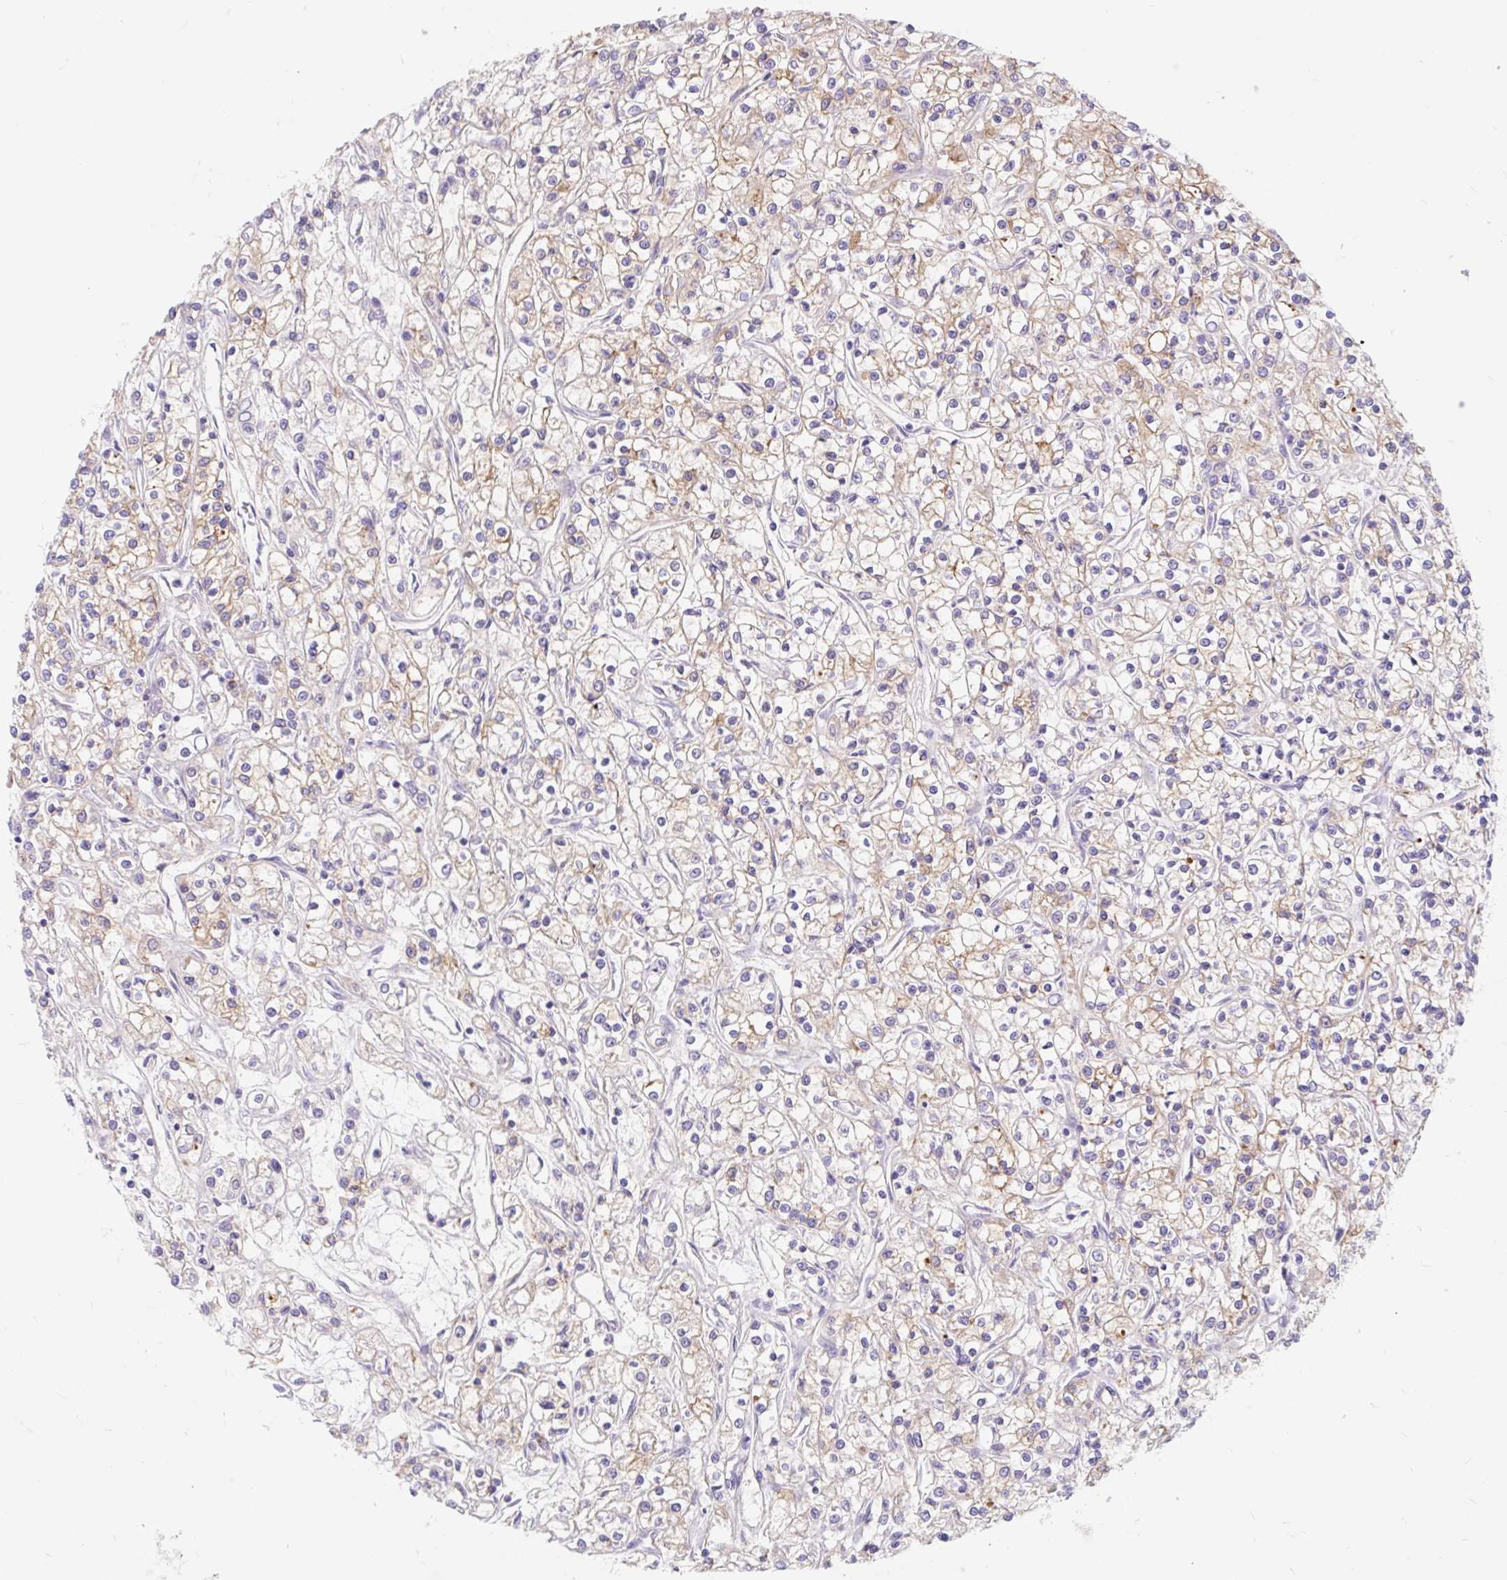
{"staining": {"intensity": "negative", "quantity": "none", "location": "none"}, "tissue": "renal cancer", "cell_type": "Tumor cells", "image_type": "cancer", "snomed": [{"axis": "morphology", "description": "Adenocarcinoma, NOS"}, {"axis": "topography", "description": "Kidney"}], "caption": "An IHC image of renal adenocarcinoma is shown. There is no staining in tumor cells of renal adenocarcinoma. (Stains: DAB immunohistochemistry (IHC) with hematoxylin counter stain, Microscopy: brightfield microscopy at high magnification).", "gene": "SLC28A1", "patient": {"sex": "female", "age": 59}}